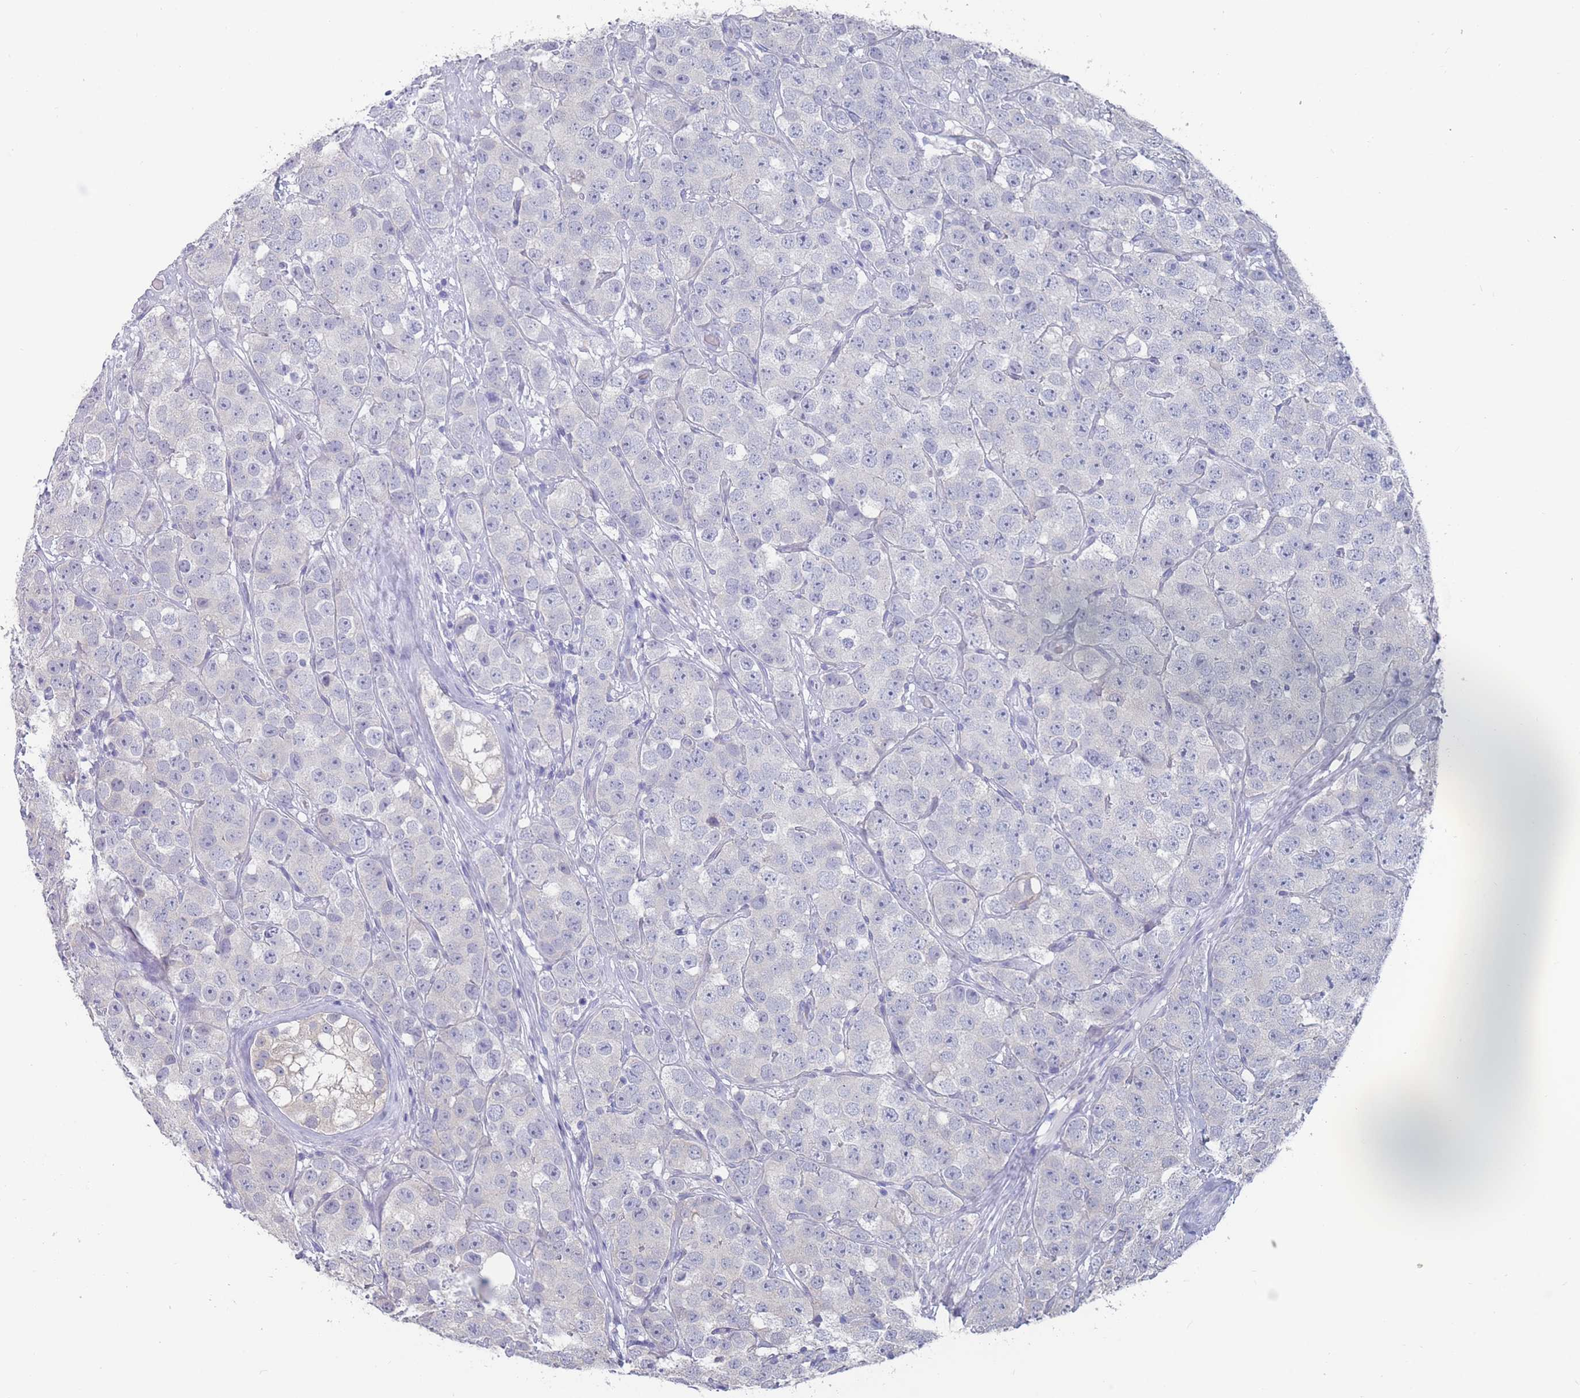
{"staining": {"intensity": "negative", "quantity": "none", "location": "none"}, "tissue": "testis cancer", "cell_type": "Tumor cells", "image_type": "cancer", "snomed": [{"axis": "morphology", "description": "Seminoma, NOS"}, {"axis": "topography", "description": "Testis"}], "caption": "DAB immunohistochemical staining of human seminoma (testis) reveals no significant positivity in tumor cells.", "gene": "CYP51A1", "patient": {"sex": "male", "age": 28}}